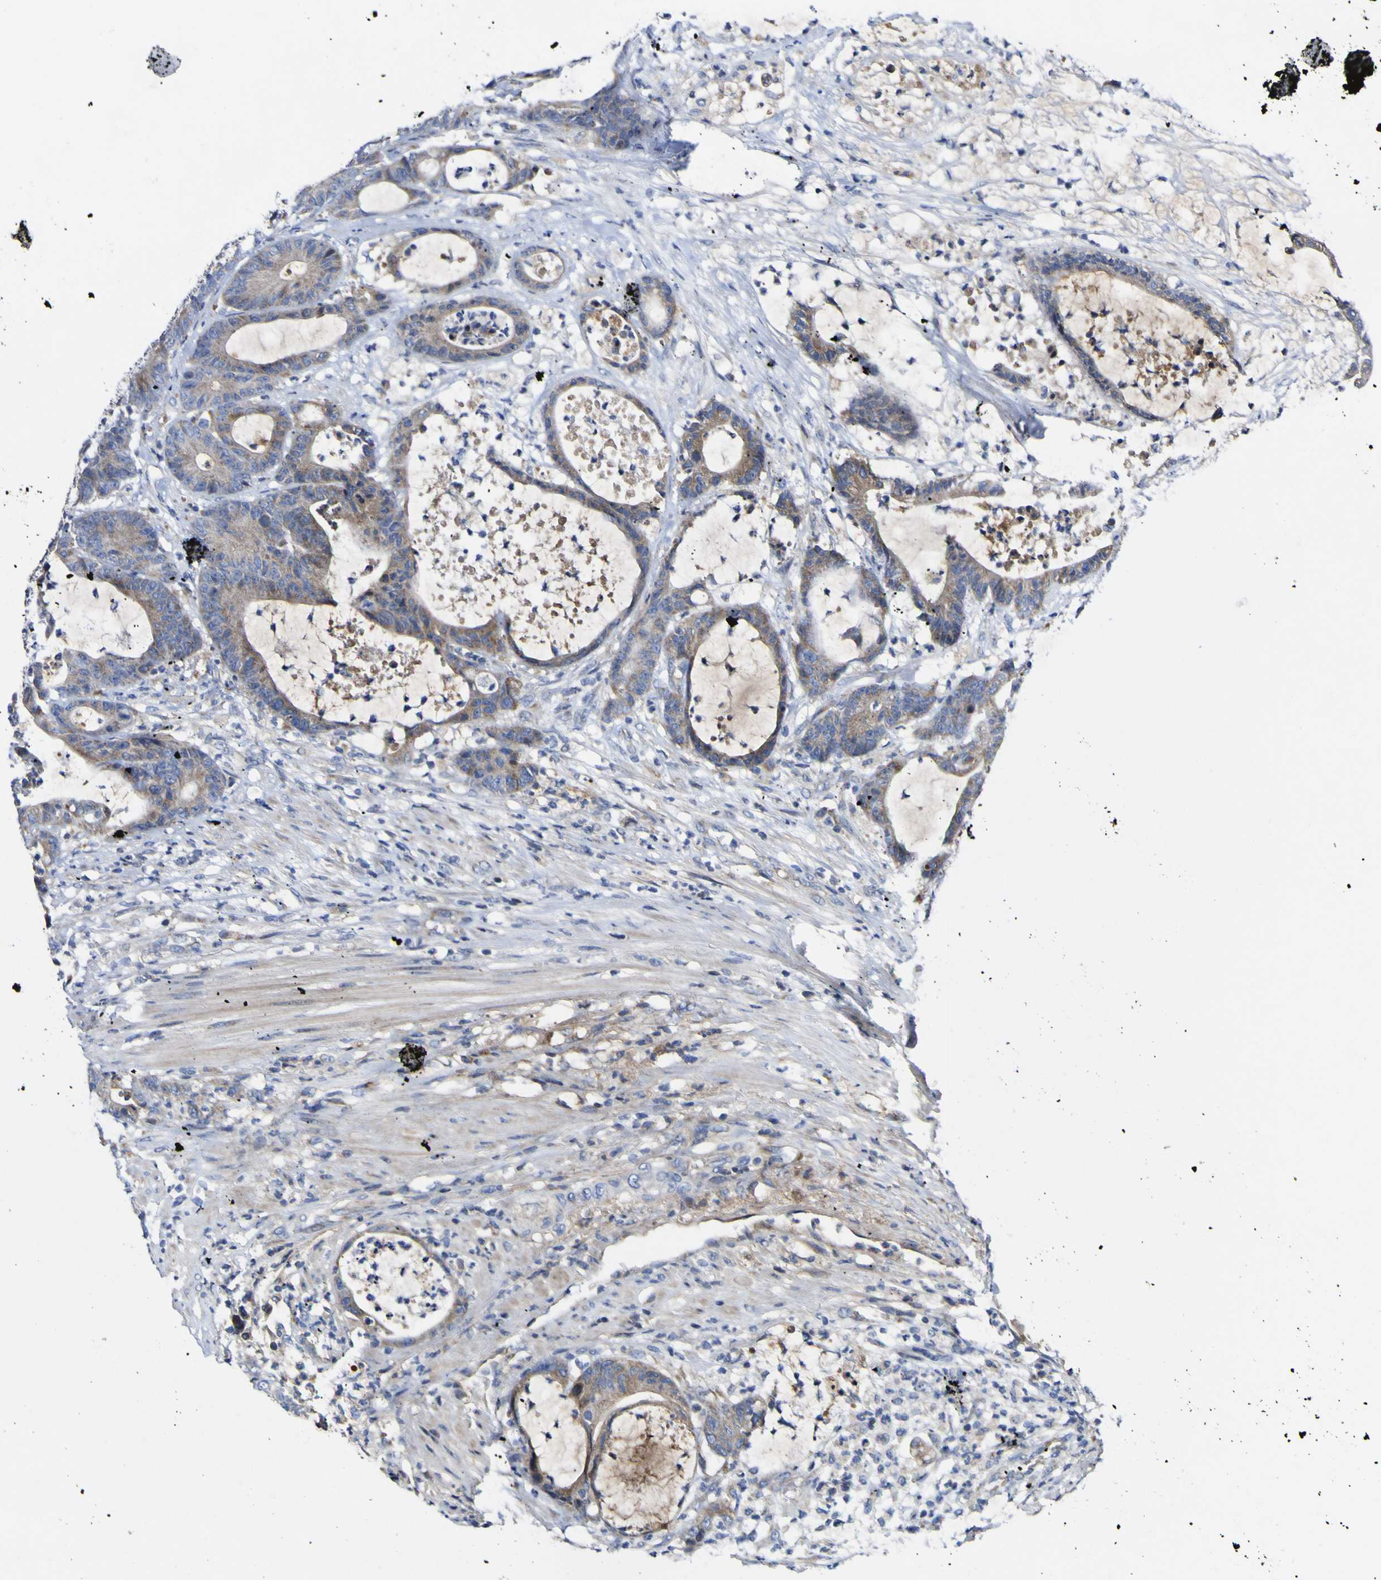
{"staining": {"intensity": "weak", "quantity": ">75%", "location": "cytoplasmic/membranous"}, "tissue": "colorectal cancer", "cell_type": "Tumor cells", "image_type": "cancer", "snomed": [{"axis": "morphology", "description": "Adenocarcinoma, NOS"}, {"axis": "topography", "description": "Colon"}], "caption": "Colorectal cancer (adenocarcinoma) was stained to show a protein in brown. There is low levels of weak cytoplasmic/membranous staining in approximately >75% of tumor cells.", "gene": "CCDC90B", "patient": {"sex": "female", "age": 84}}